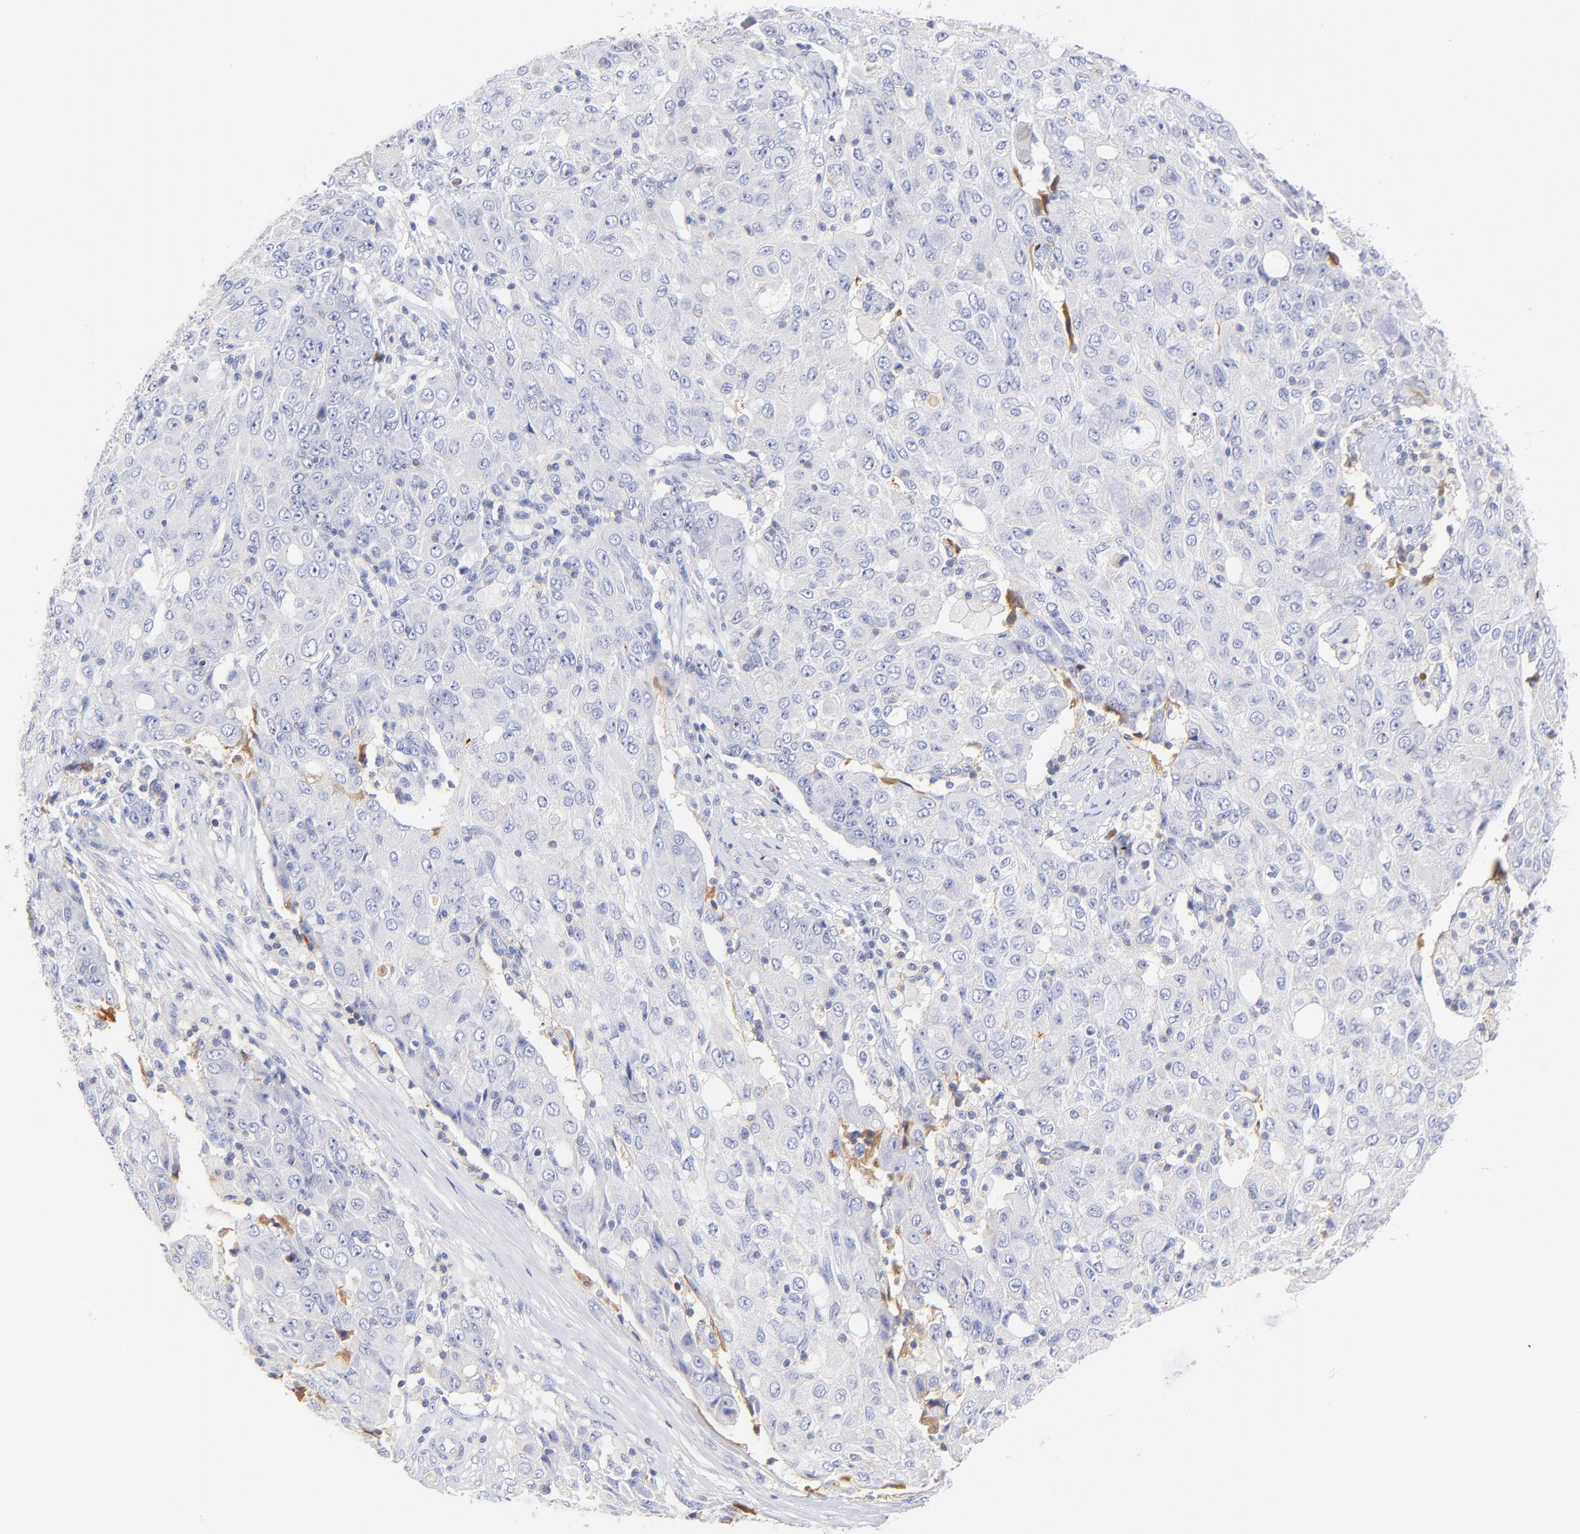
{"staining": {"intensity": "negative", "quantity": "none", "location": "none"}, "tissue": "ovarian cancer", "cell_type": "Tumor cells", "image_type": "cancer", "snomed": [{"axis": "morphology", "description": "Carcinoma, endometroid"}, {"axis": "topography", "description": "Ovary"}], "caption": "An image of endometroid carcinoma (ovarian) stained for a protein reveals no brown staining in tumor cells.", "gene": "MDGA2", "patient": {"sex": "female", "age": 42}}